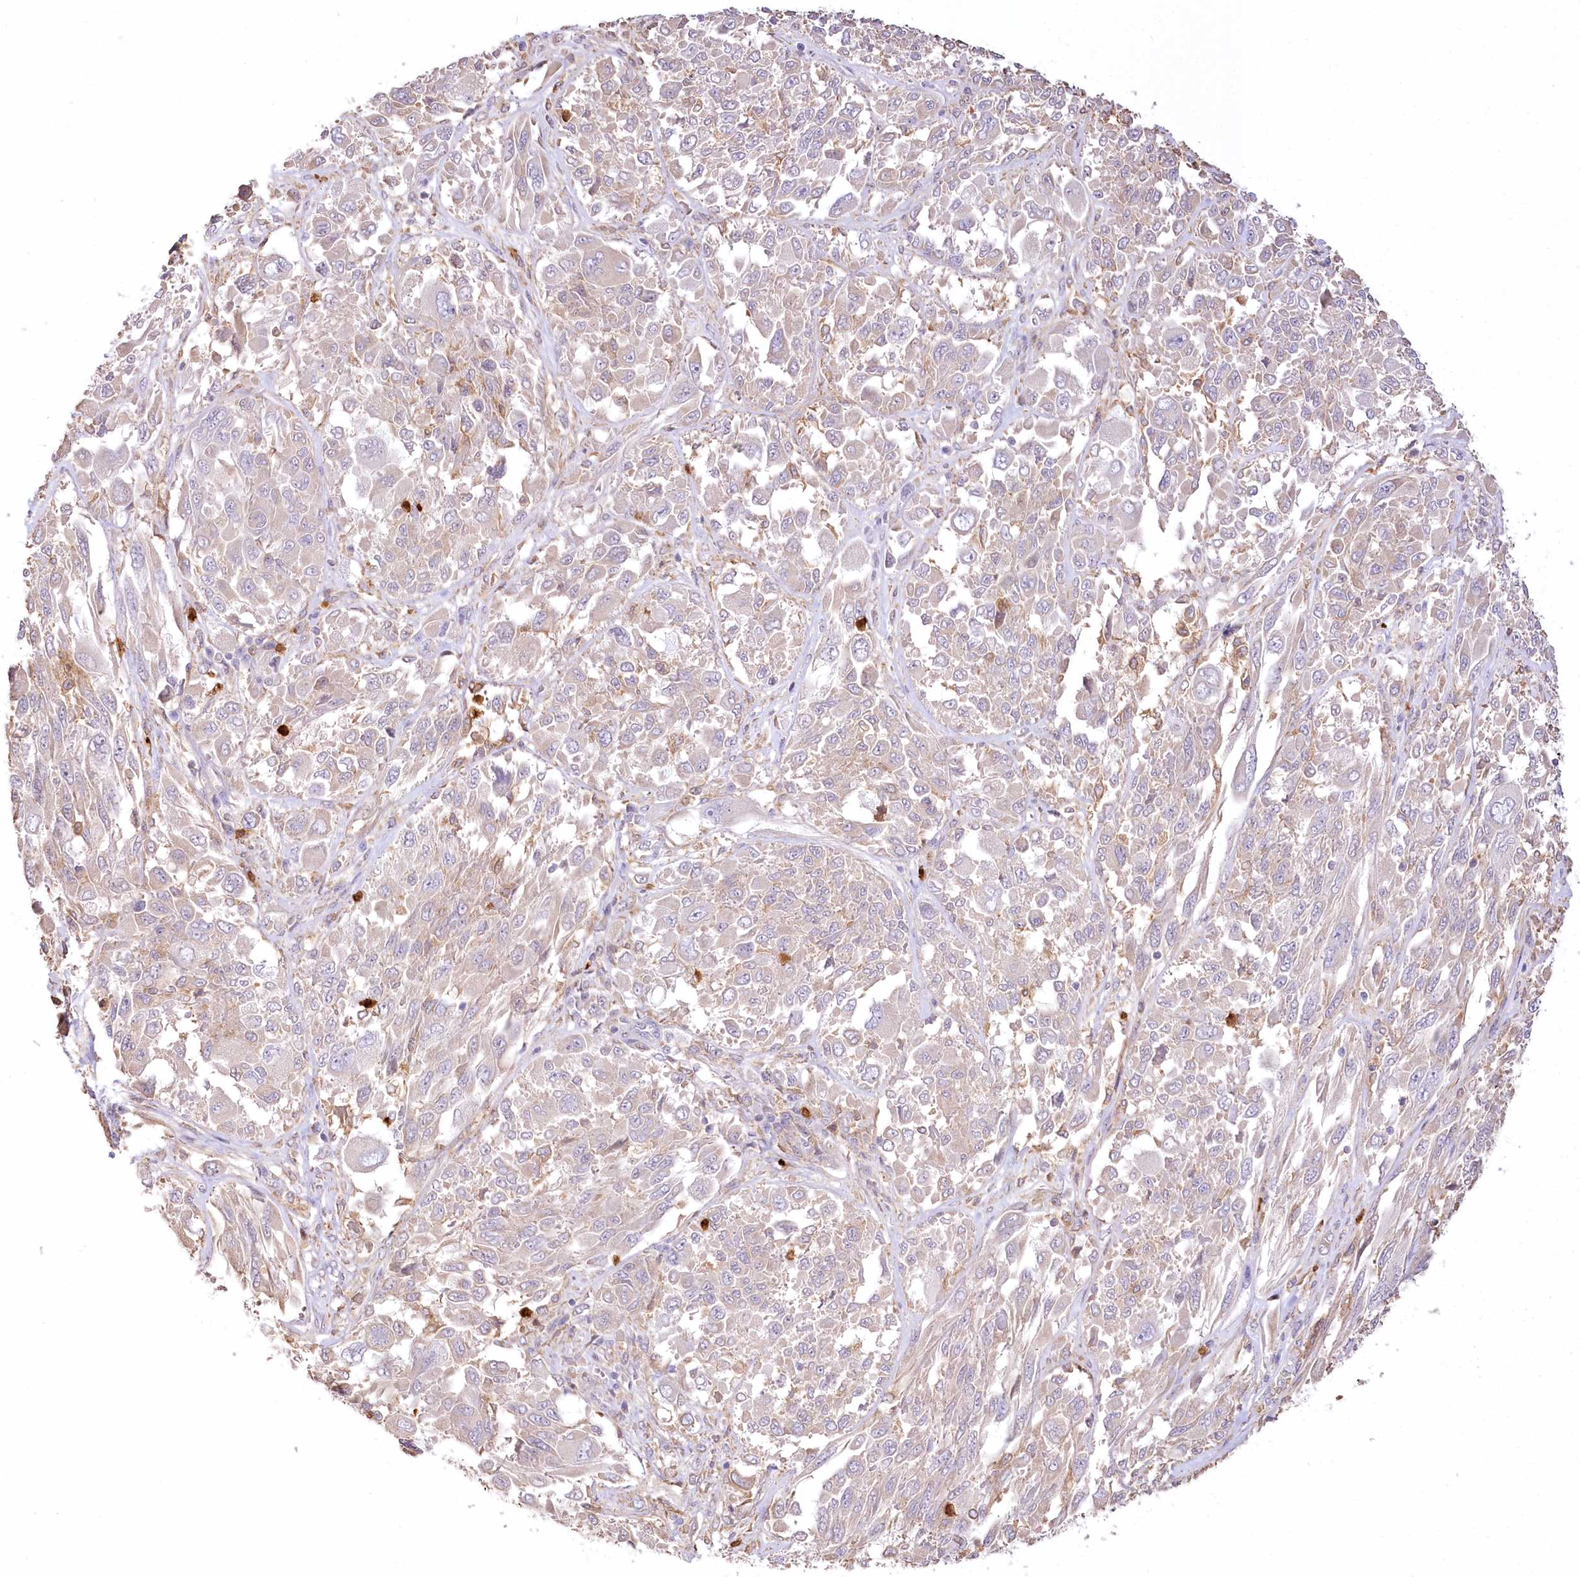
{"staining": {"intensity": "negative", "quantity": "none", "location": "none"}, "tissue": "melanoma", "cell_type": "Tumor cells", "image_type": "cancer", "snomed": [{"axis": "morphology", "description": "Malignant melanoma, NOS"}, {"axis": "topography", "description": "Skin"}], "caption": "Immunohistochemistry (IHC) photomicrograph of neoplastic tissue: human melanoma stained with DAB (3,3'-diaminobenzidine) demonstrates no significant protein positivity in tumor cells.", "gene": "DPYD", "patient": {"sex": "female", "age": 91}}